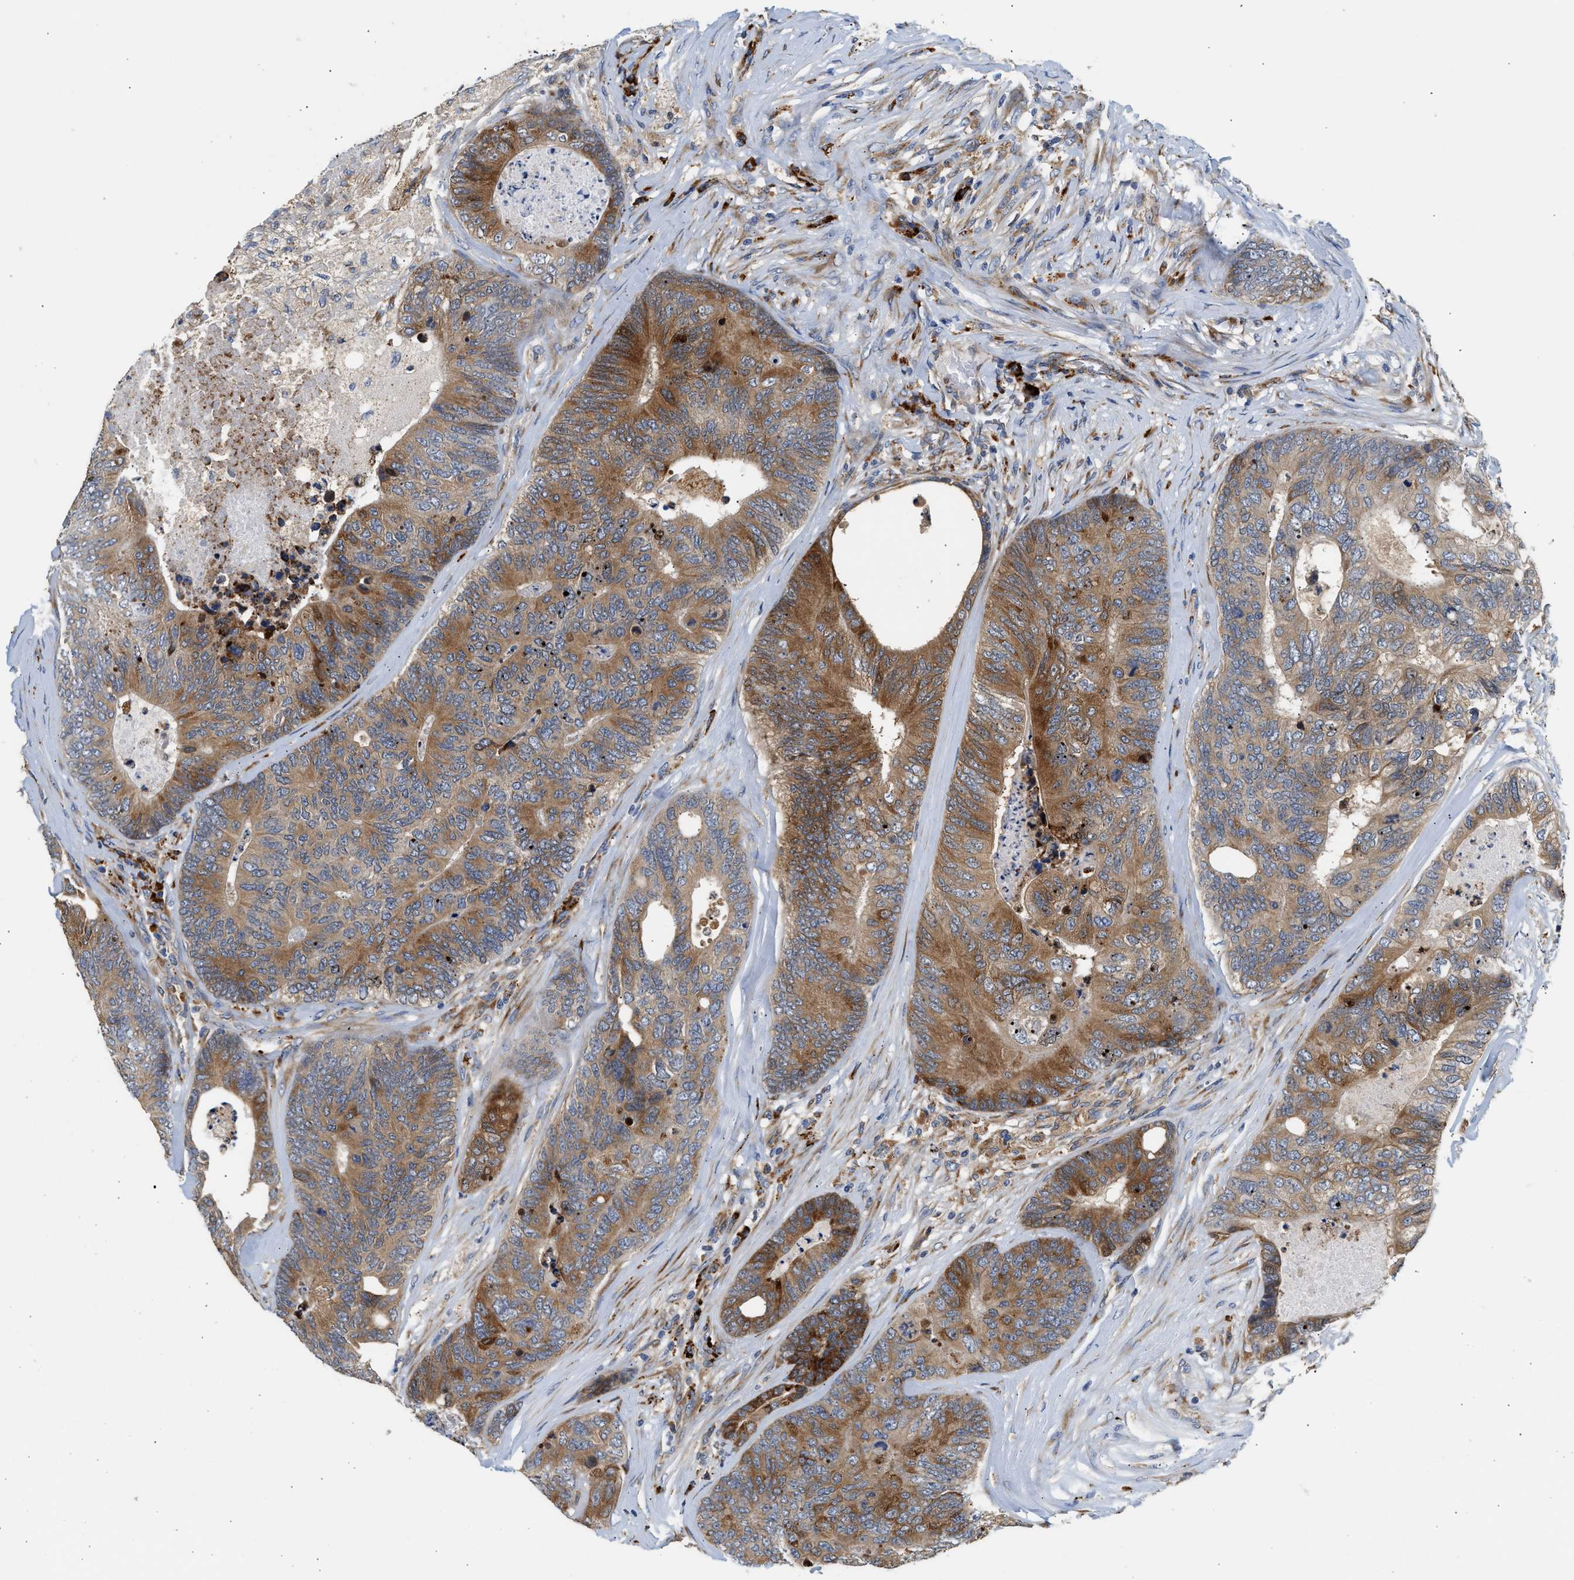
{"staining": {"intensity": "moderate", "quantity": ">75%", "location": "cytoplasmic/membranous"}, "tissue": "colorectal cancer", "cell_type": "Tumor cells", "image_type": "cancer", "snomed": [{"axis": "morphology", "description": "Adenocarcinoma, NOS"}, {"axis": "topography", "description": "Colon"}], "caption": "Tumor cells exhibit medium levels of moderate cytoplasmic/membranous staining in approximately >75% of cells in colorectal adenocarcinoma. The staining was performed using DAB (3,3'-diaminobenzidine), with brown indicating positive protein expression. Nuclei are stained blue with hematoxylin.", "gene": "AMZ1", "patient": {"sex": "female", "age": 67}}